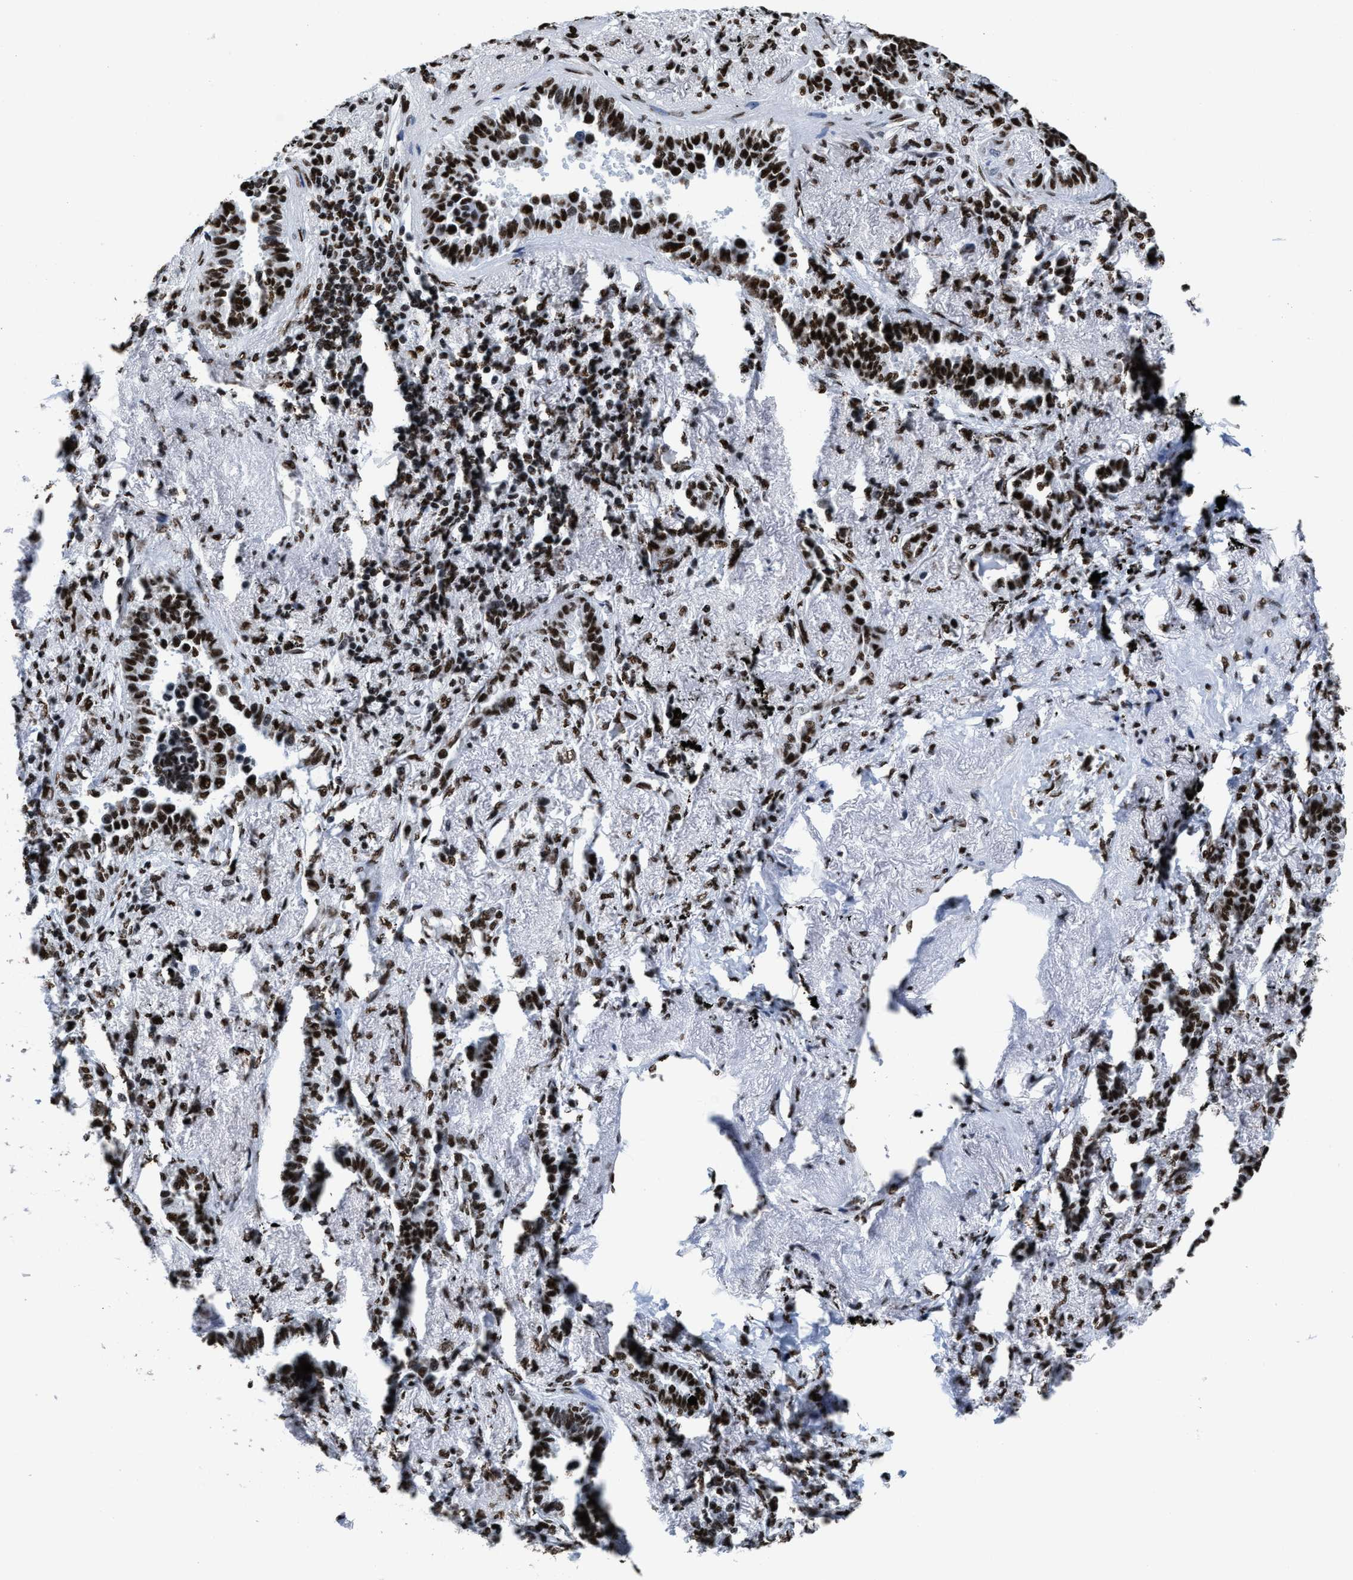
{"staining": {"intensity": "strong", "quantity": ">75%", "location": "nuclear"}, "tissue": "lung cancer", "cell_type": "Tumor cells", "image_type": "cancer", "snomed": [{"axis": "morphology", "description": "Adenocarcinoma, NOS"}, {"axis": "topography", "description": "Lung"}], "caption": "DAB immunohistochemical staining of human lung adenocarcinoma demonstrates strong nuclear protein expression in approximately >75% of tumor cells.", "gene": "SMARCC2", "patient": {"sex": "male", "age": 59}}